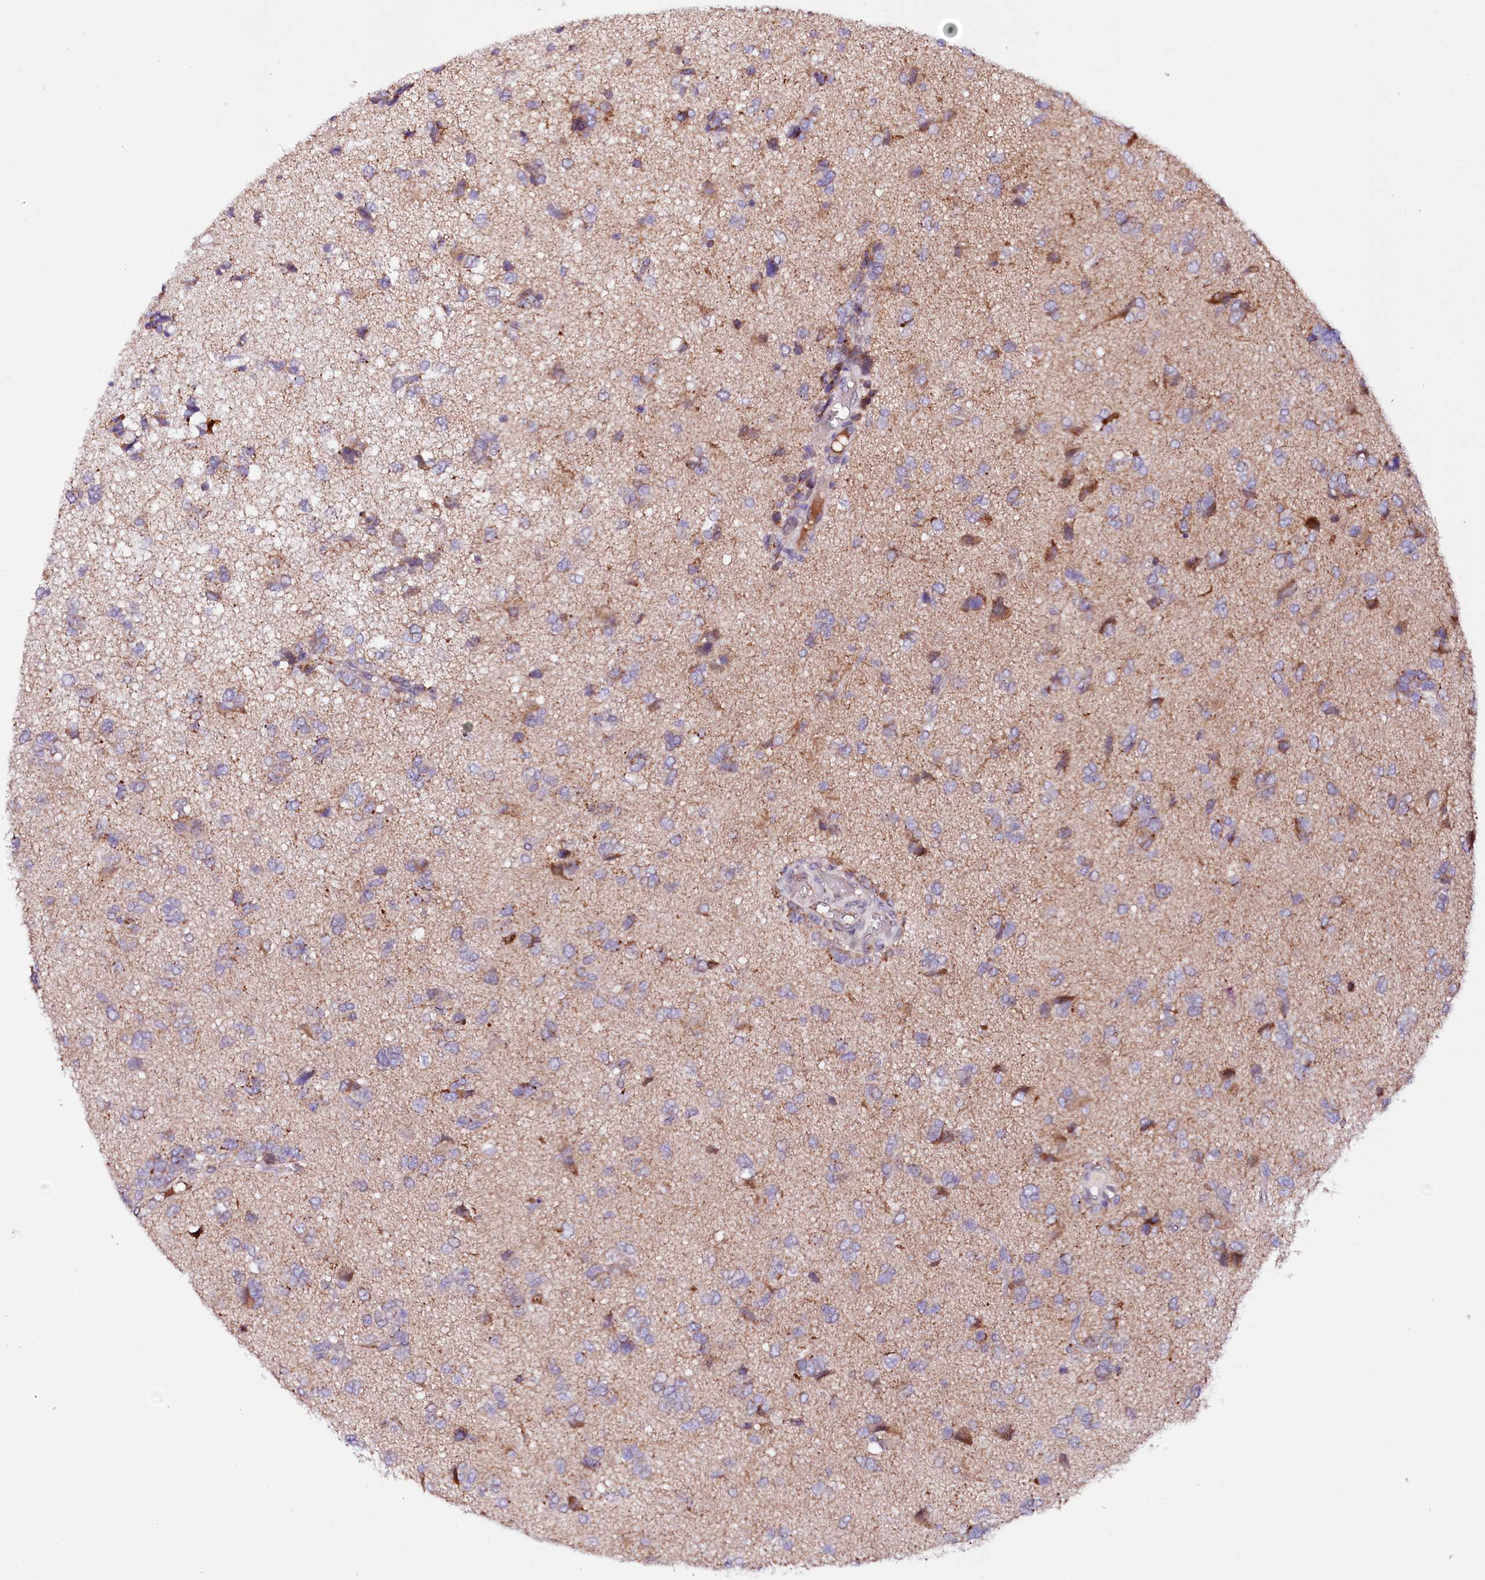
{"staining": {"intensity": "weak", "quantity": "<25%", "location": "cytoplasmic/membranous"}, "tissue": "glioma", "cell_type": "Tumor cells", "image_type": "cancer", "snomed": [{"axis": "morphology", "description": "Glioma, malignant, High grade"}, {"axis": "topography", "description": "Brain"}], "caption": "High magnification brightfield microscopy of glioma stained with DAB (3,3'-diaminobenzidine) (brown) and counterstained with hematoxylin (blue): tumor cells show no significant staining. (DAB IHC visualized using brightfield microscopy, high magnification).", "gene": "ZNF226", "patient": {"sex": "female", "age": 59}}